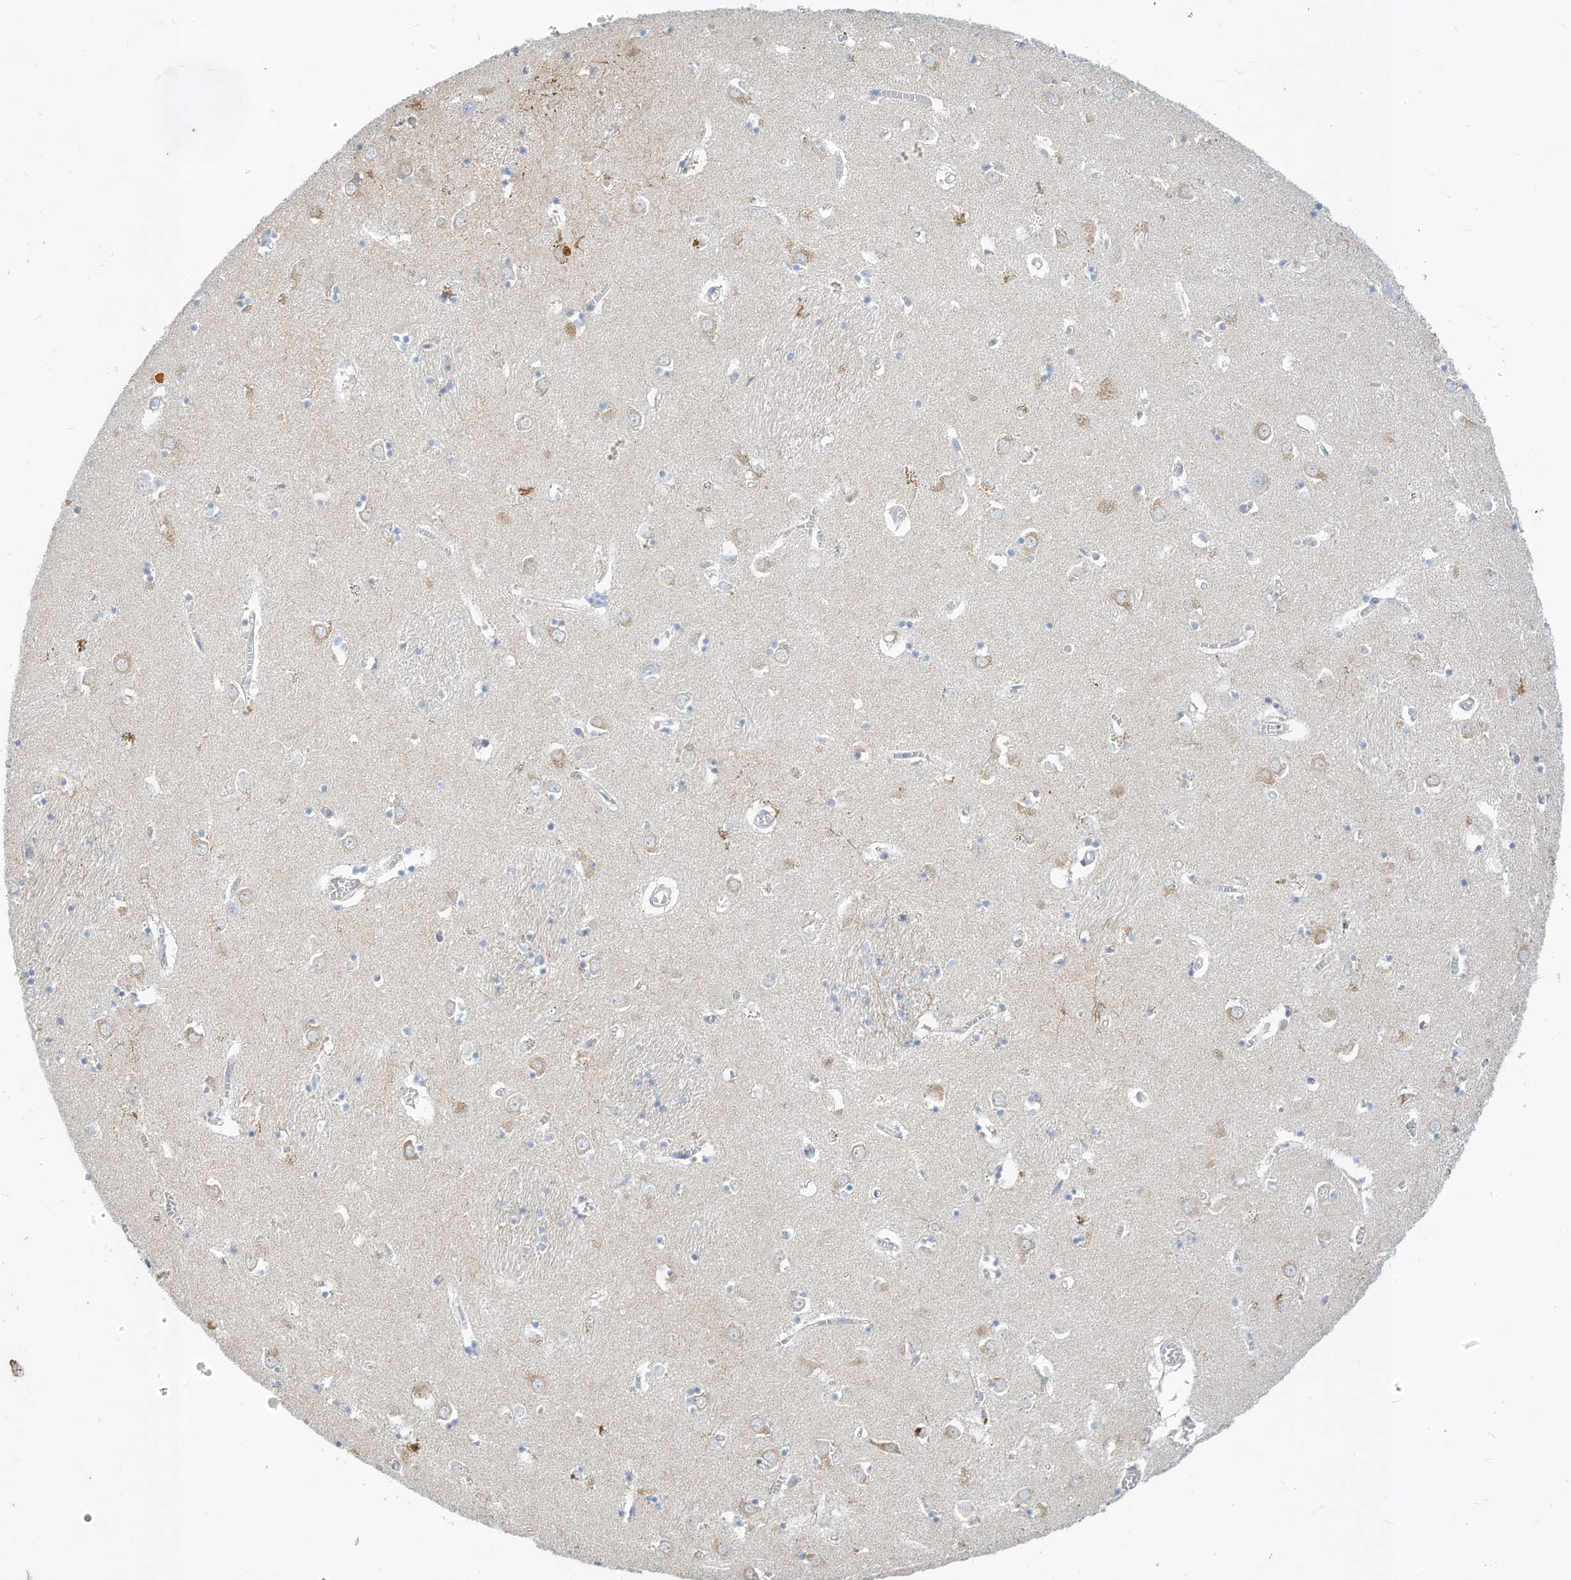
{"staining": {"intensity": "negative", "quantity": "none", "location": "none"}, "tissue": "caudate", "cell_type": "Glial cells", "image_type": "normal", "snomed": [{"axis": "morphology", "description": "Normal tissue, NOS"}, {"axis": "topography", "description": "Lateral ventricle wall"}], "caption": "IHC of unremarkable caudate shows no staining in glial cells. (DAB IHC visualized using brightfield microscopy, high magnification).", "gene": "RASA2", "patient": {"sex": "male", "age": 70}}